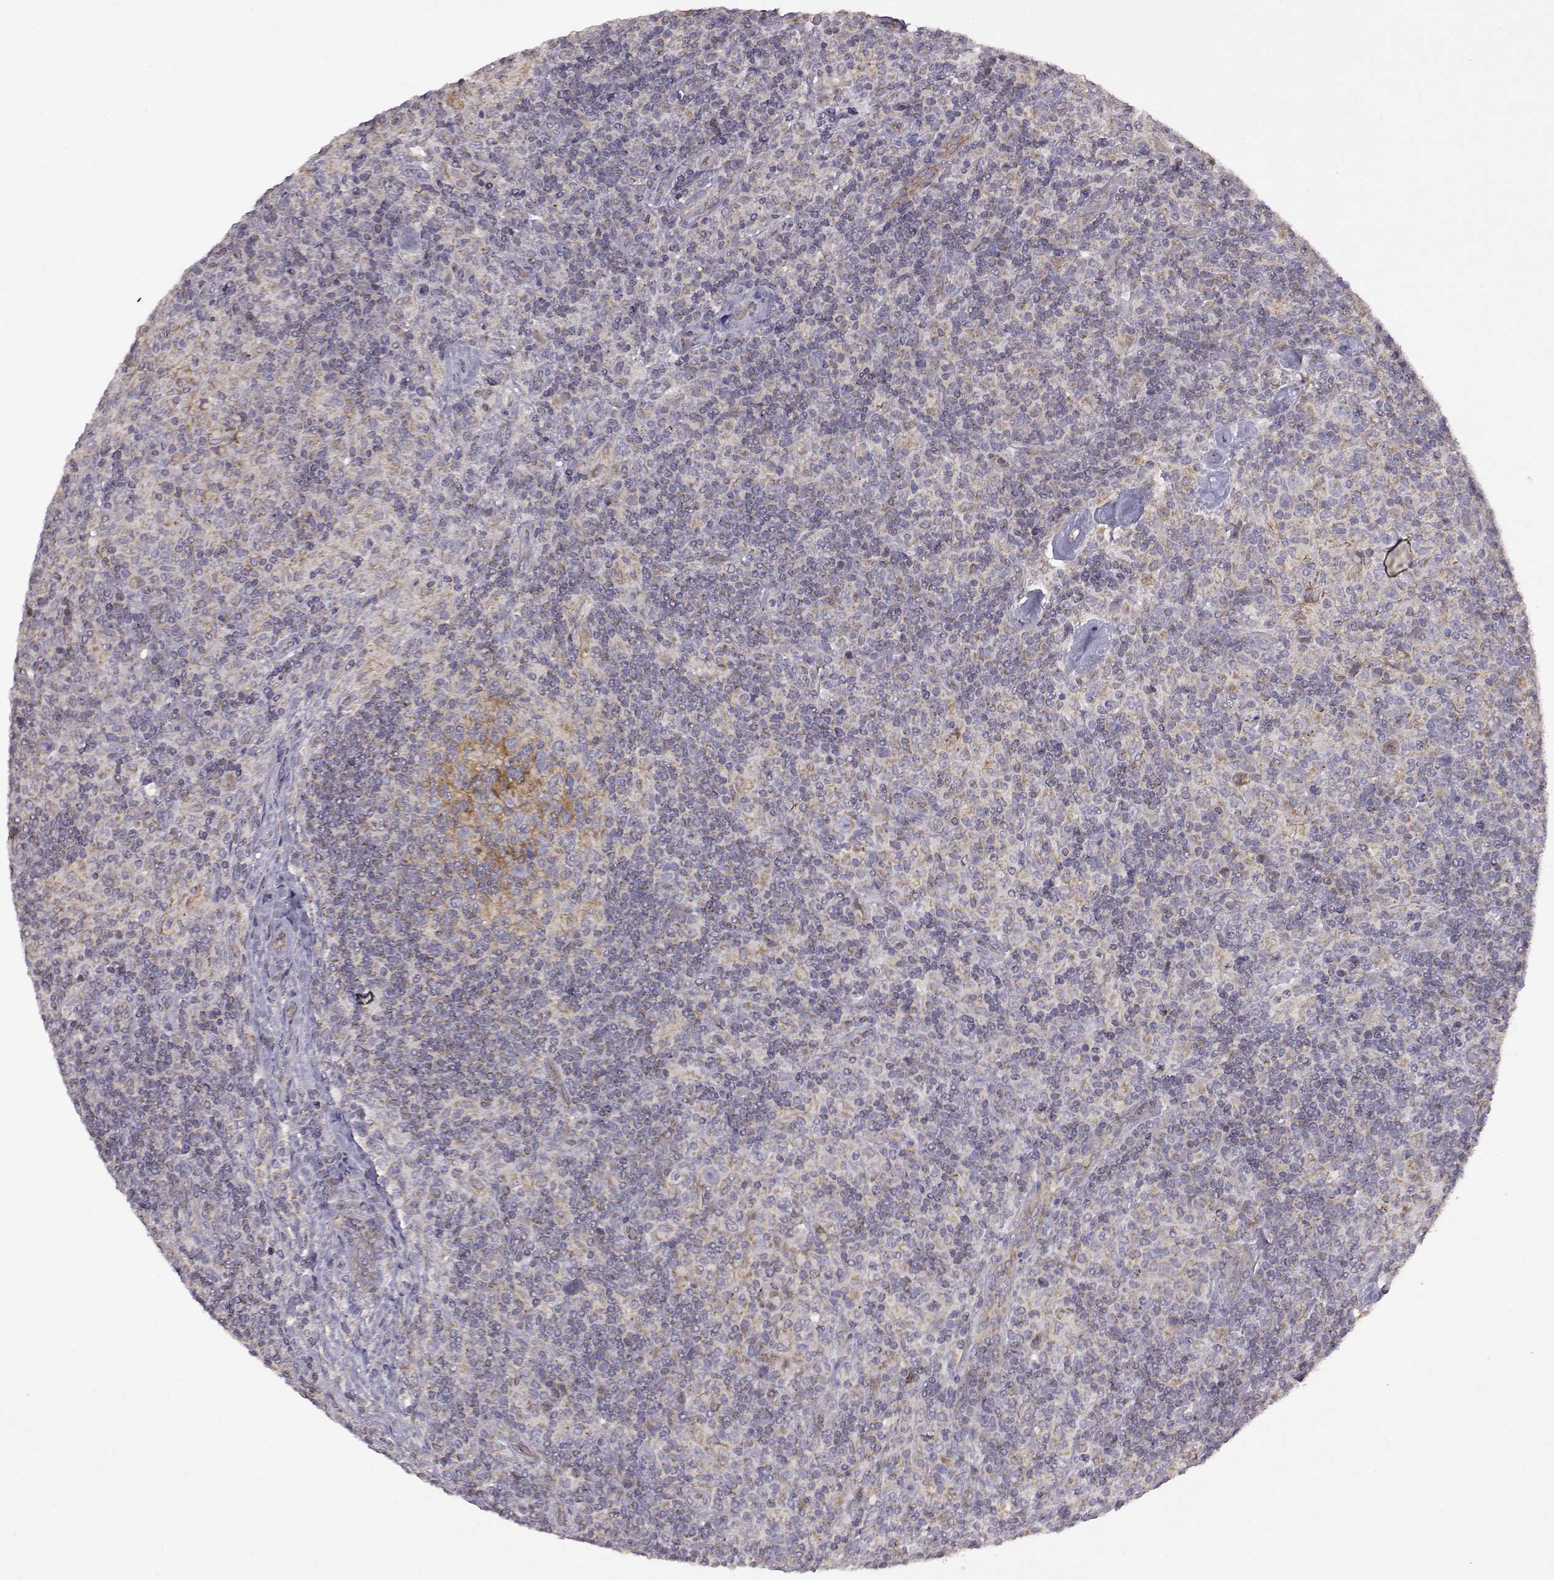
{"staining": {"intensity": "weak", "quantity": "25%-75%", "location": "cytoplasmic/membranous"}, "tissue": "lymphoma", "cell_type": "Tumor cells", "image_type": "cancer", "snomed": [{"axis": "morphology", "description": "Hodgkin's disease, NOS"}, {"axis": "topography", "description": "Lymph node"}], "caption": "Protein staining exhibits weak cytoplasmic/membranous expression in about 25%-75% of tumor cells in Hodgkin's disease. (DAB (3,3'-diaminobenzidine) = brown stain, brightfield microscopy at high magnification).", "gene": "DDC", "patient": {"sex": "male", "age": 70}}